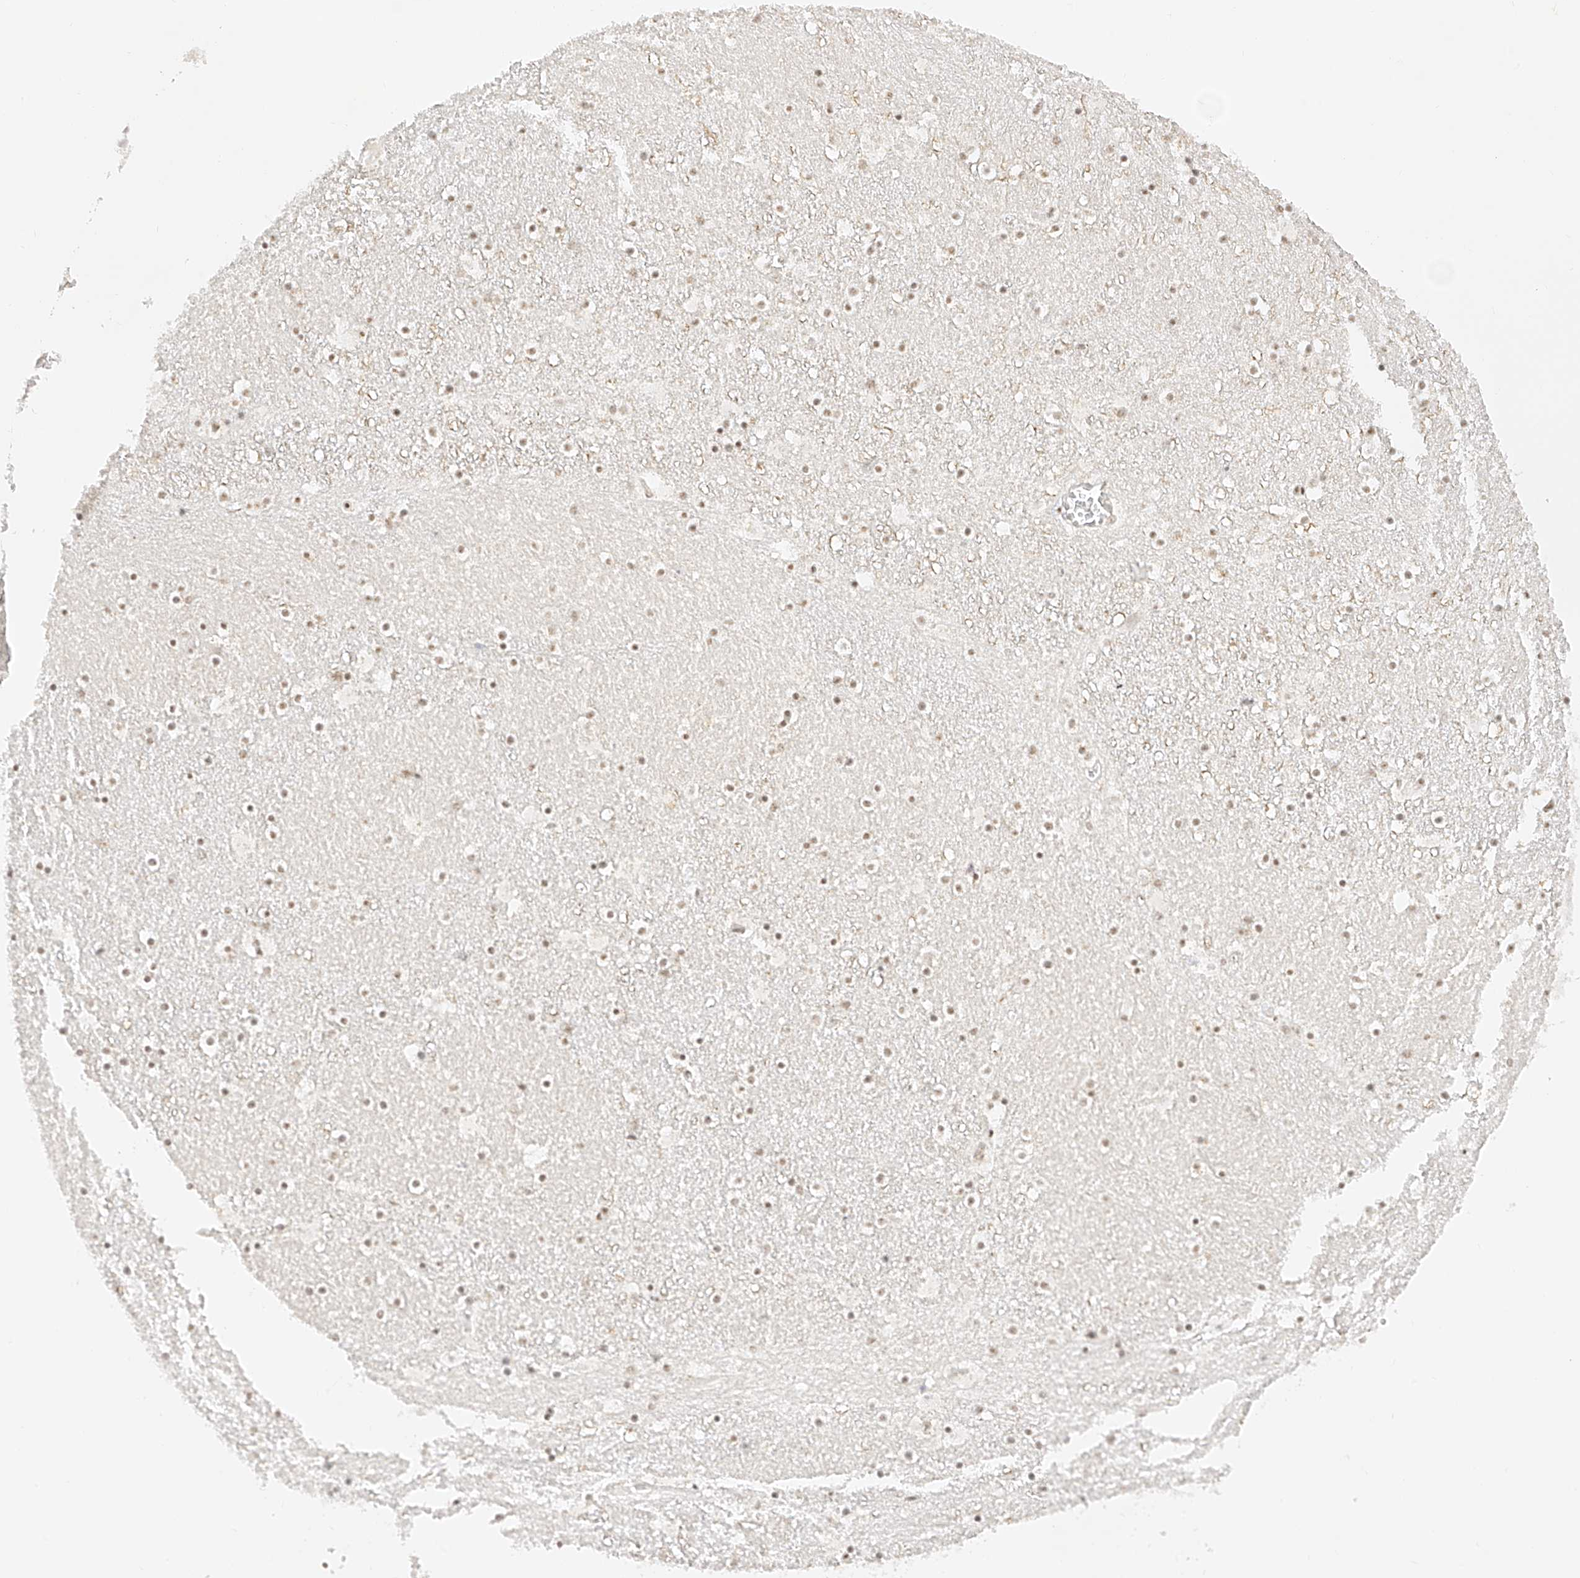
{"staining": {"intensity": "moderate", "quantity": "25%-75%", "location": "nuclear"}, "tissue": "caudate", "cell_type": "Glial cells", "image_type": "normal", "snomed": [{"axis": "morphology", "description": "Normal tissue, NOS"}, {"axis": "topography", "description": "Lateral ventricle wall"}], "caption": "Immunohistochemical staining of benign human caudate displays 25%-75% levels of moderate nuclear protein expression in approximately 25%-75% of glial cells. The staining was performed using DAB, with brown indicating positive protein expression. Nuclei are stained blue with hematoxylin.", "gene": "NRF1", "patient": {"sex": "male", "age": 45}}